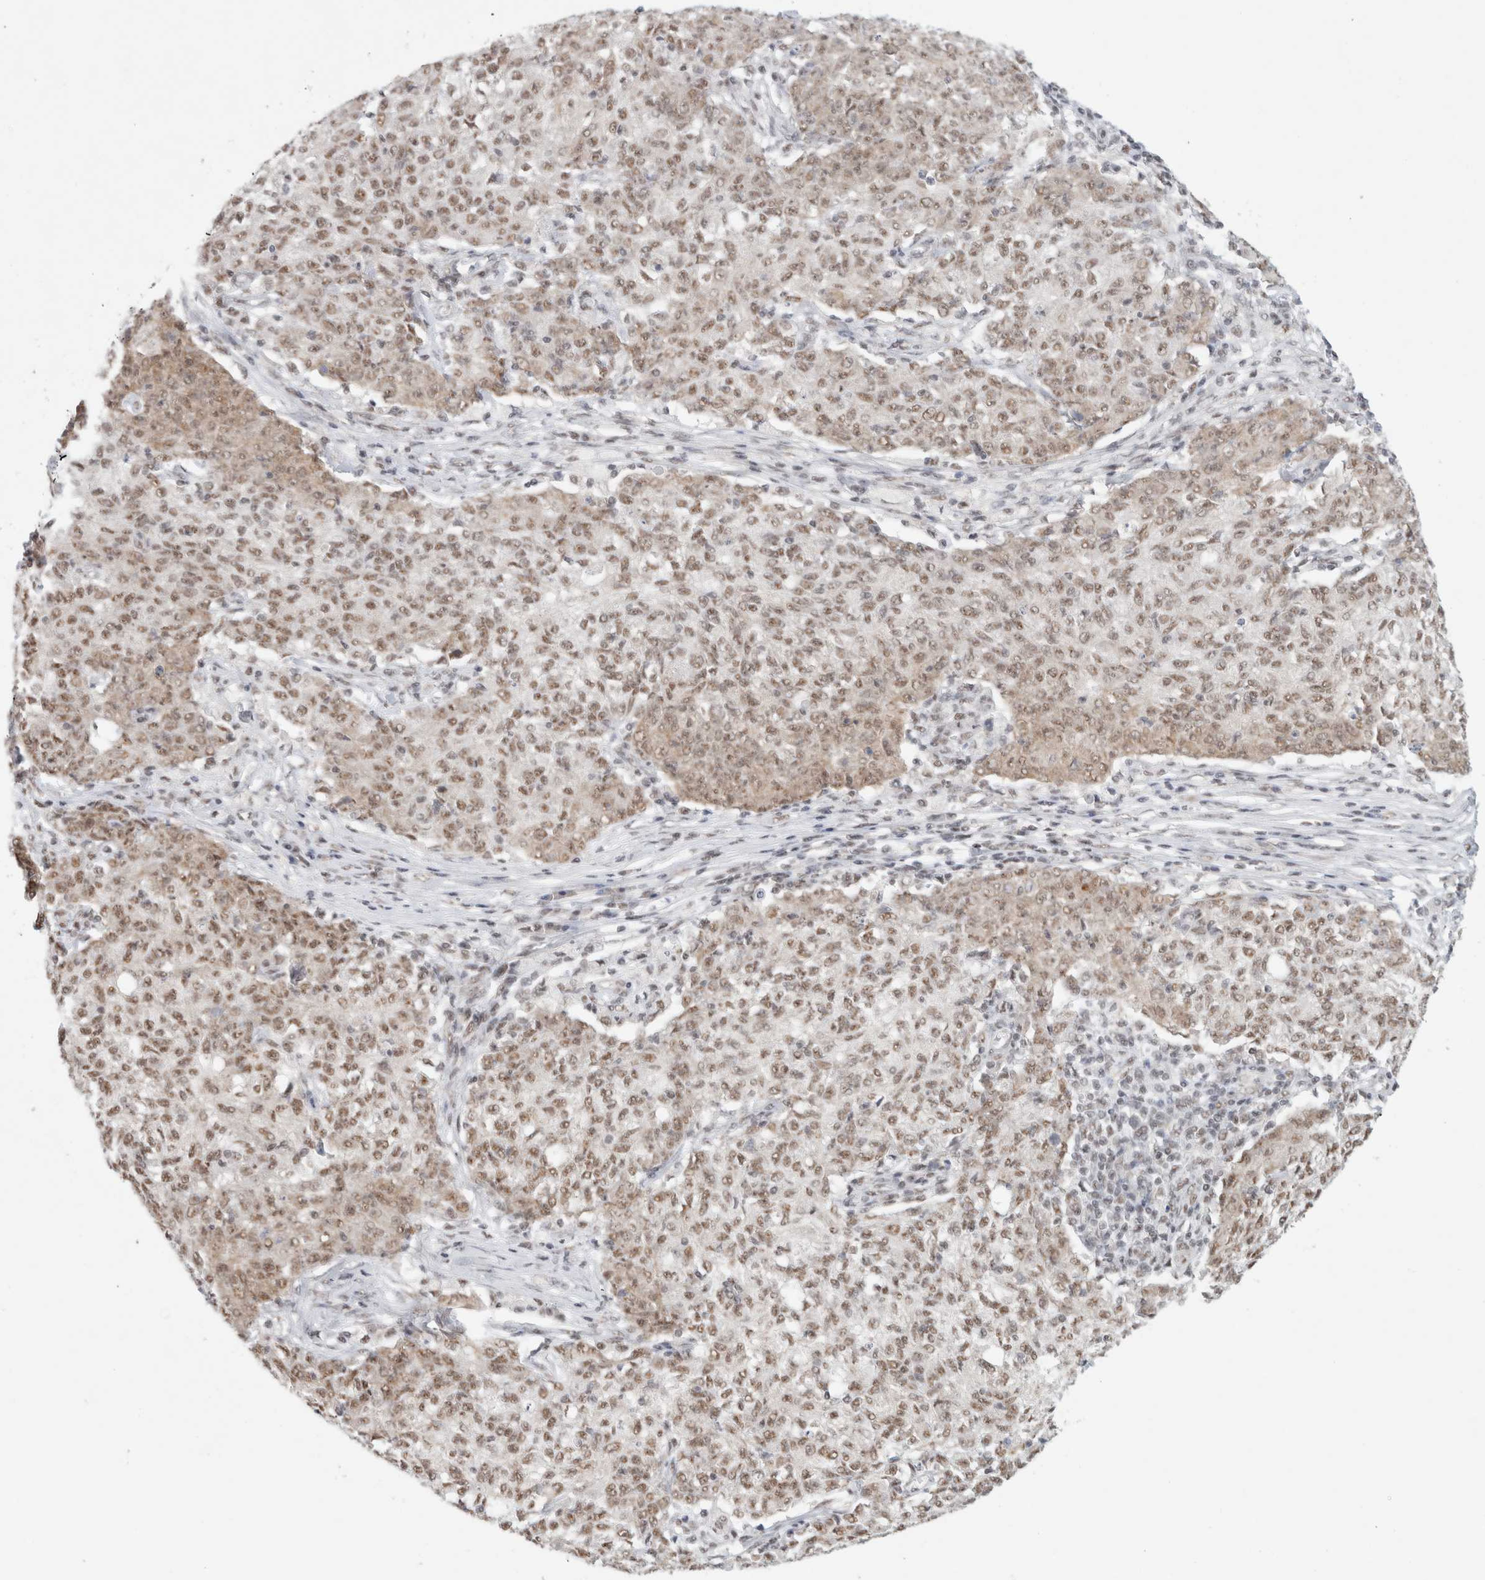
{"staining": {"intensity": "moderate", "quantity": ">75%", "location": "nuclear"}, "tissue": "ovarian cancer", "cell_type": "Tumor cells", "image_type": "cancer", "snomed": [{"axis": "morphology", "description": "Carcinoma, endometroid"}, {"axis": "topography", "description": "Ovary"}], "caption": "Endometroid carcinoma (ovarian) stained with a protein marker exhibits moderate staining in tumor cells.", "gene": "TRMT12", "patient": {"sex": "female", "age": 42}}